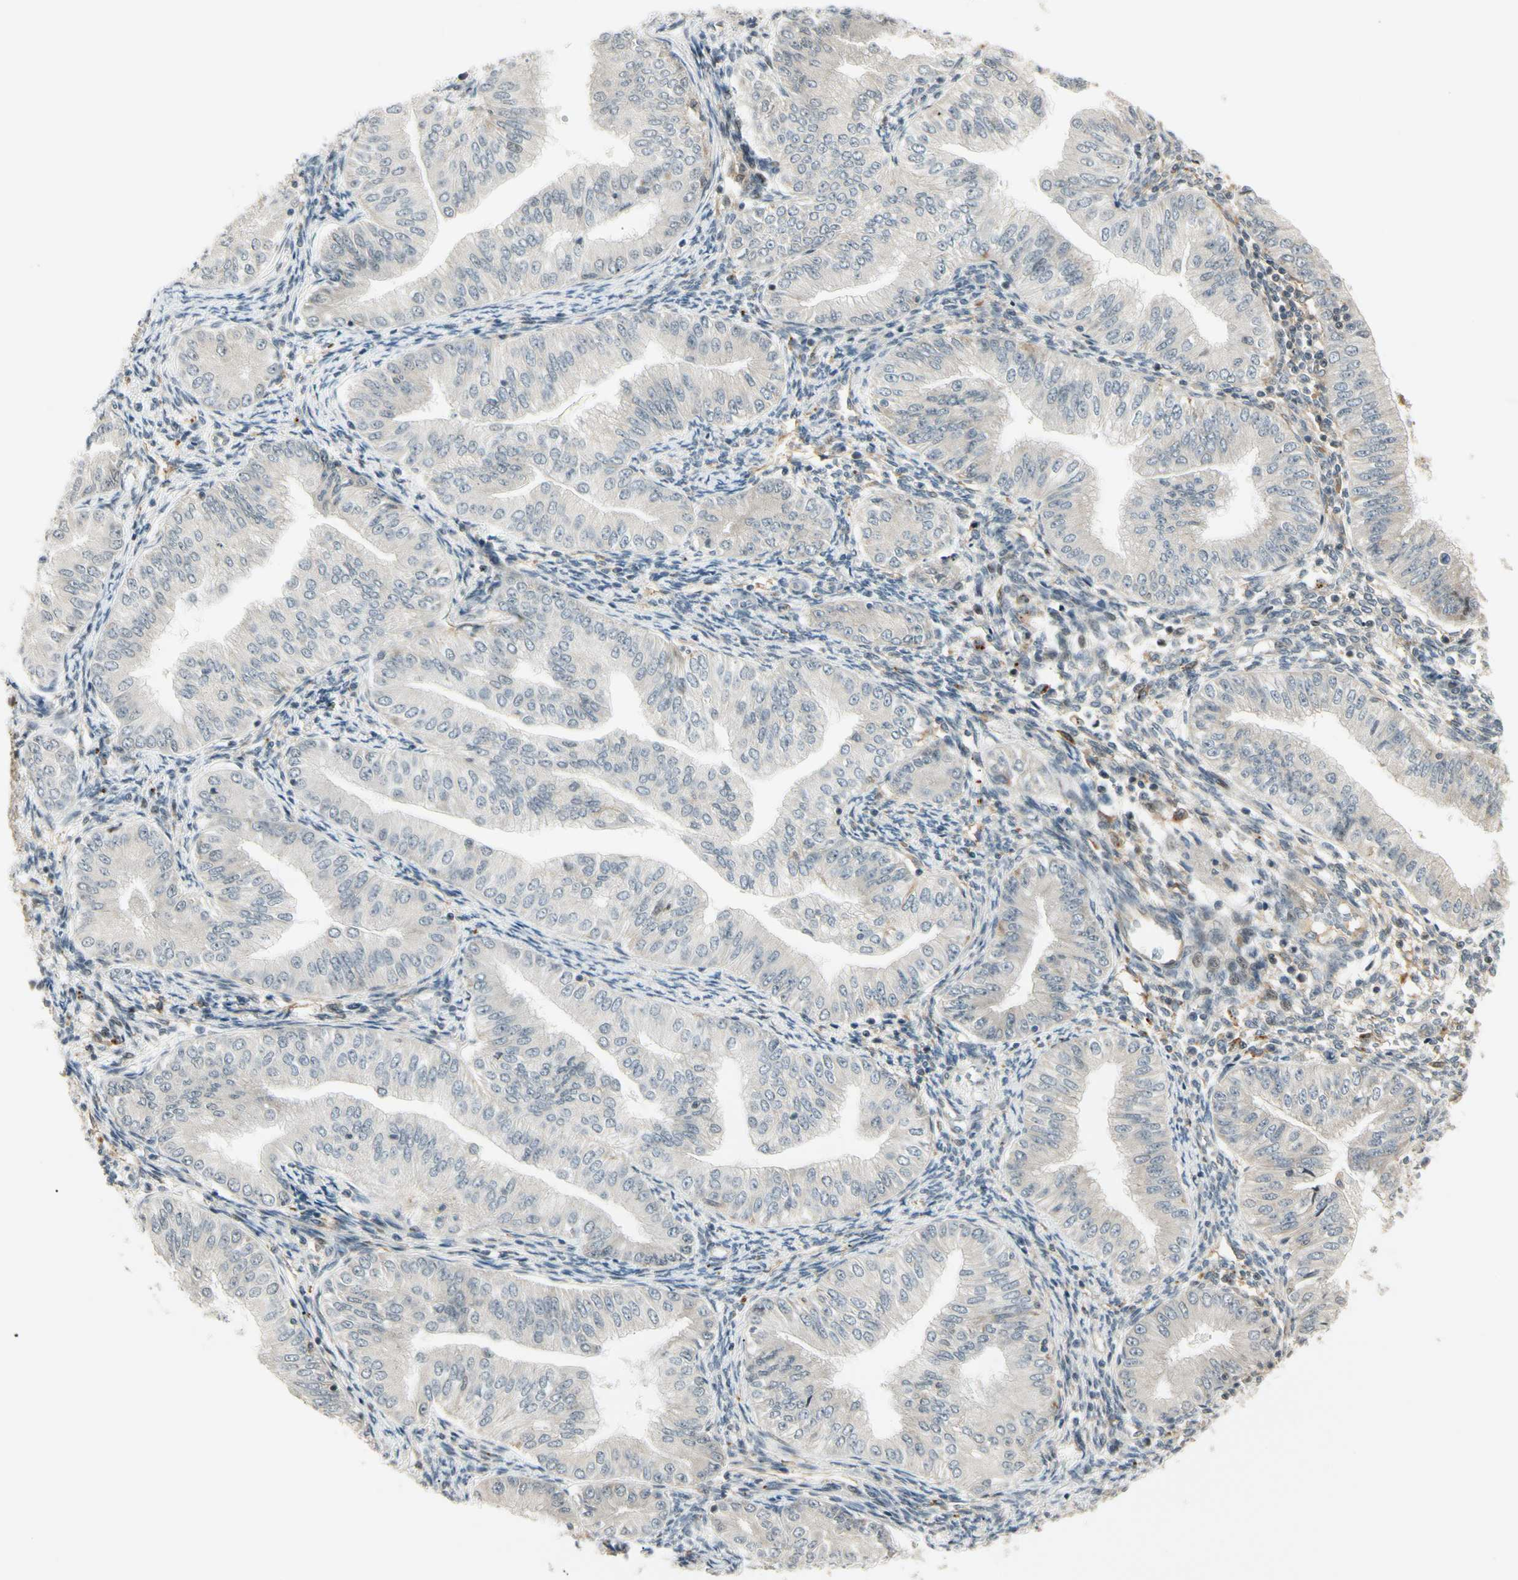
{"staining": {"intensity": "negative", "quantity": "none", "location": "none"}, "tissue": "endometrial cancer", "cell_type": "Tumor cells", "image_type": "cancer", "snomed": [{"axis": "morphology", "description": "Normal tissue, NOS"}, {"axis": "morphology", "description": "Adenocarcinoma, NOS"}, {"axis": "topography", "description": "Endometrium"}], "caption": "High power microscopy micrograph of an immunohistochemistry histopathology image of adenocarcinoma (endometrial), revealing no significant expression in tumor cells. Brightfield microscopy of immunohistochemistry stained with DAB (3,3'-diaminobenzidine) (brown) and hematoxylin (blue), captured at high magnification.", "gene": "FNDC3B", "patient": {"sex": "female", "age": 53}}